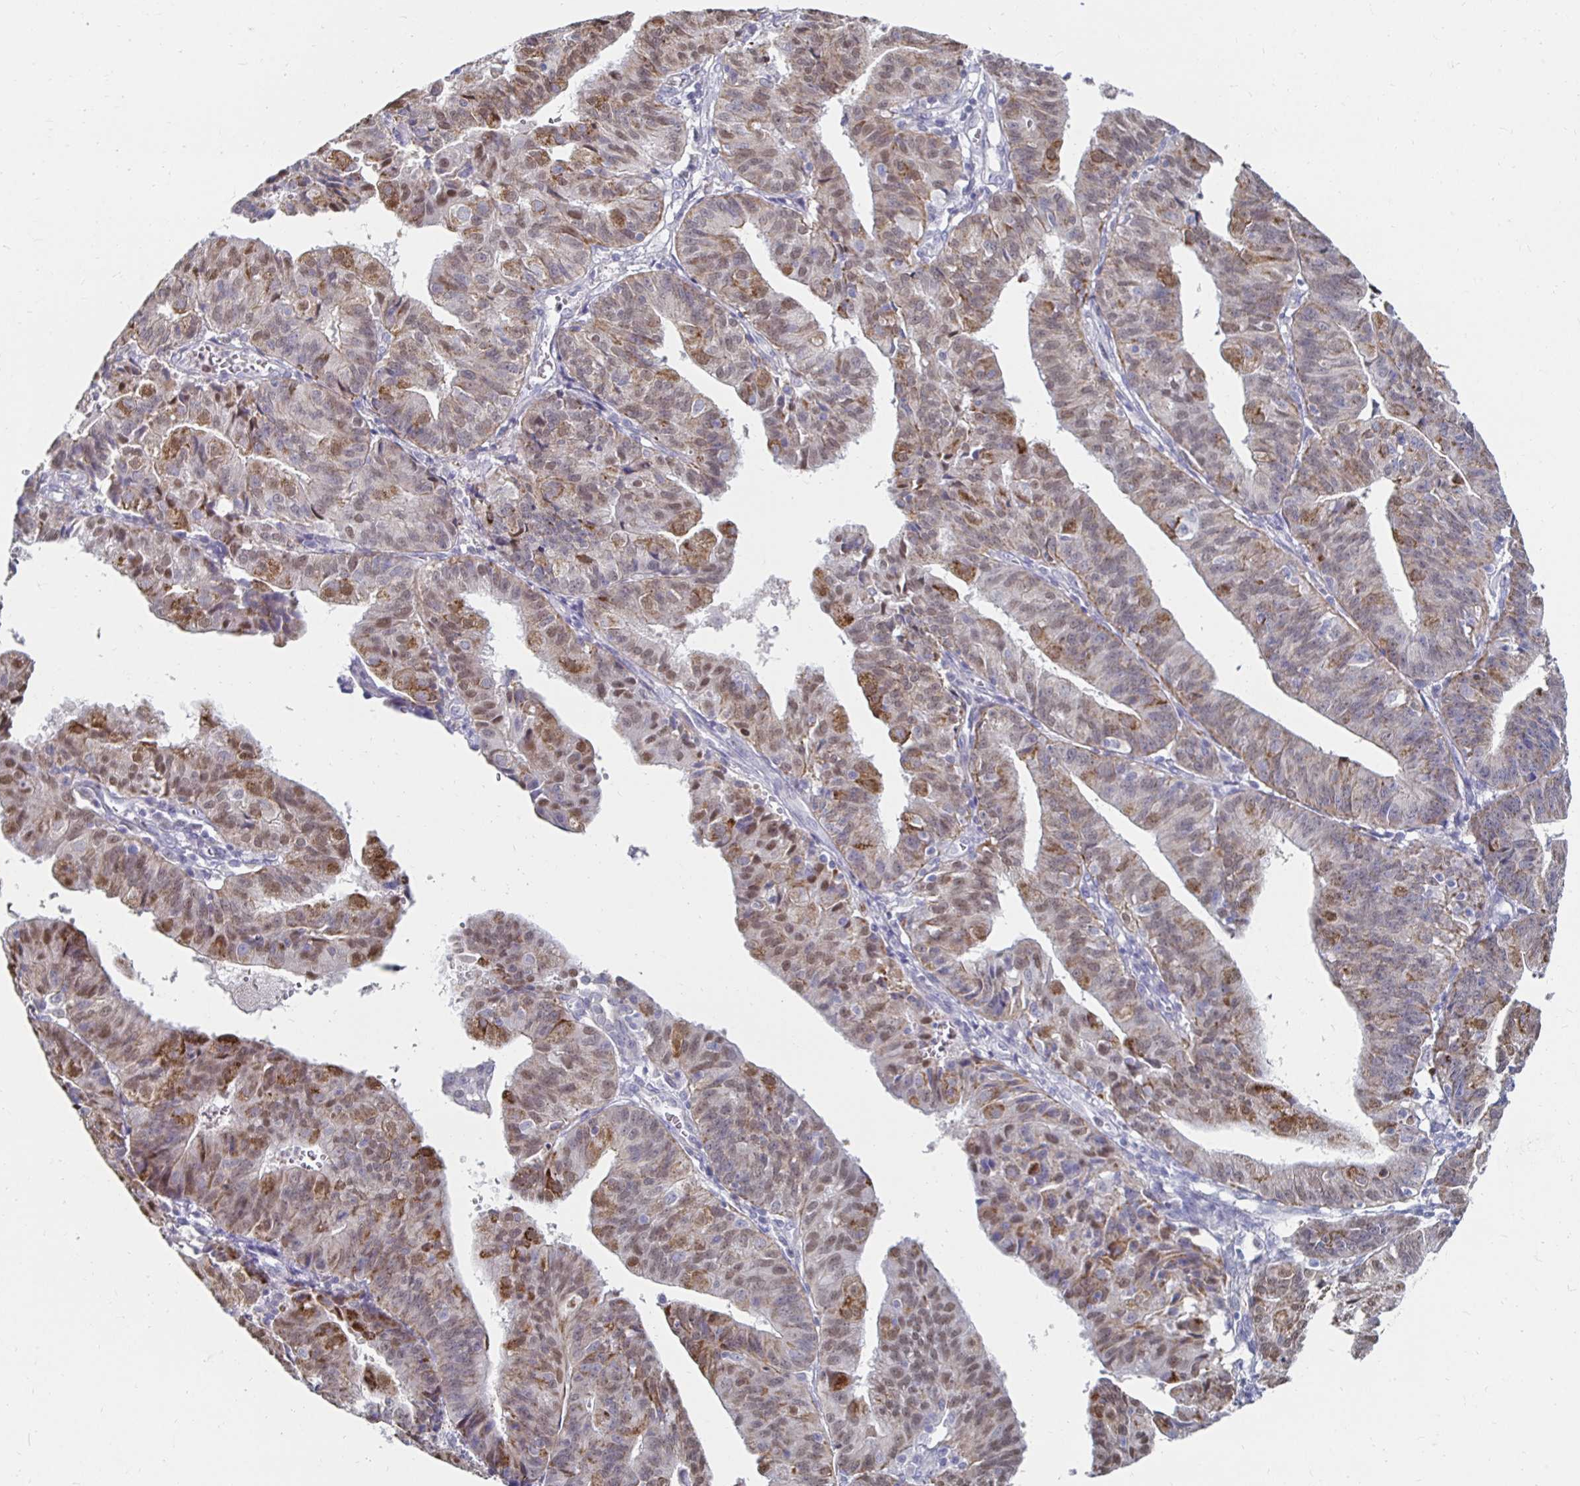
{"staining": {"intensity": "moderate", "quantity": "25%-75%", "location": "cytoplasmic/membranous,nuclear"}, "tissue": "endometrial cancer", "cell_type": "Tumor cells", "image_type": "cancer", "snomed": [{"axis": "morphology", "description": "Adenocarcinoma, NOS"}, {"axis": "topography", "description": "Endometrium"}], "caption": "IHC micrograph of neoplastic tissue: human endometrial cancer stained using immunohistochemistry exhibits medium levels of moderate protein expression localized specifically in the cytoplasmic/membranous and nuclear of tumor cells, appearing as a cytoplasmic/membranous and nuclear brown color.", "gene": "NOCT", "patient": {"sex": "female", "age": 56}}